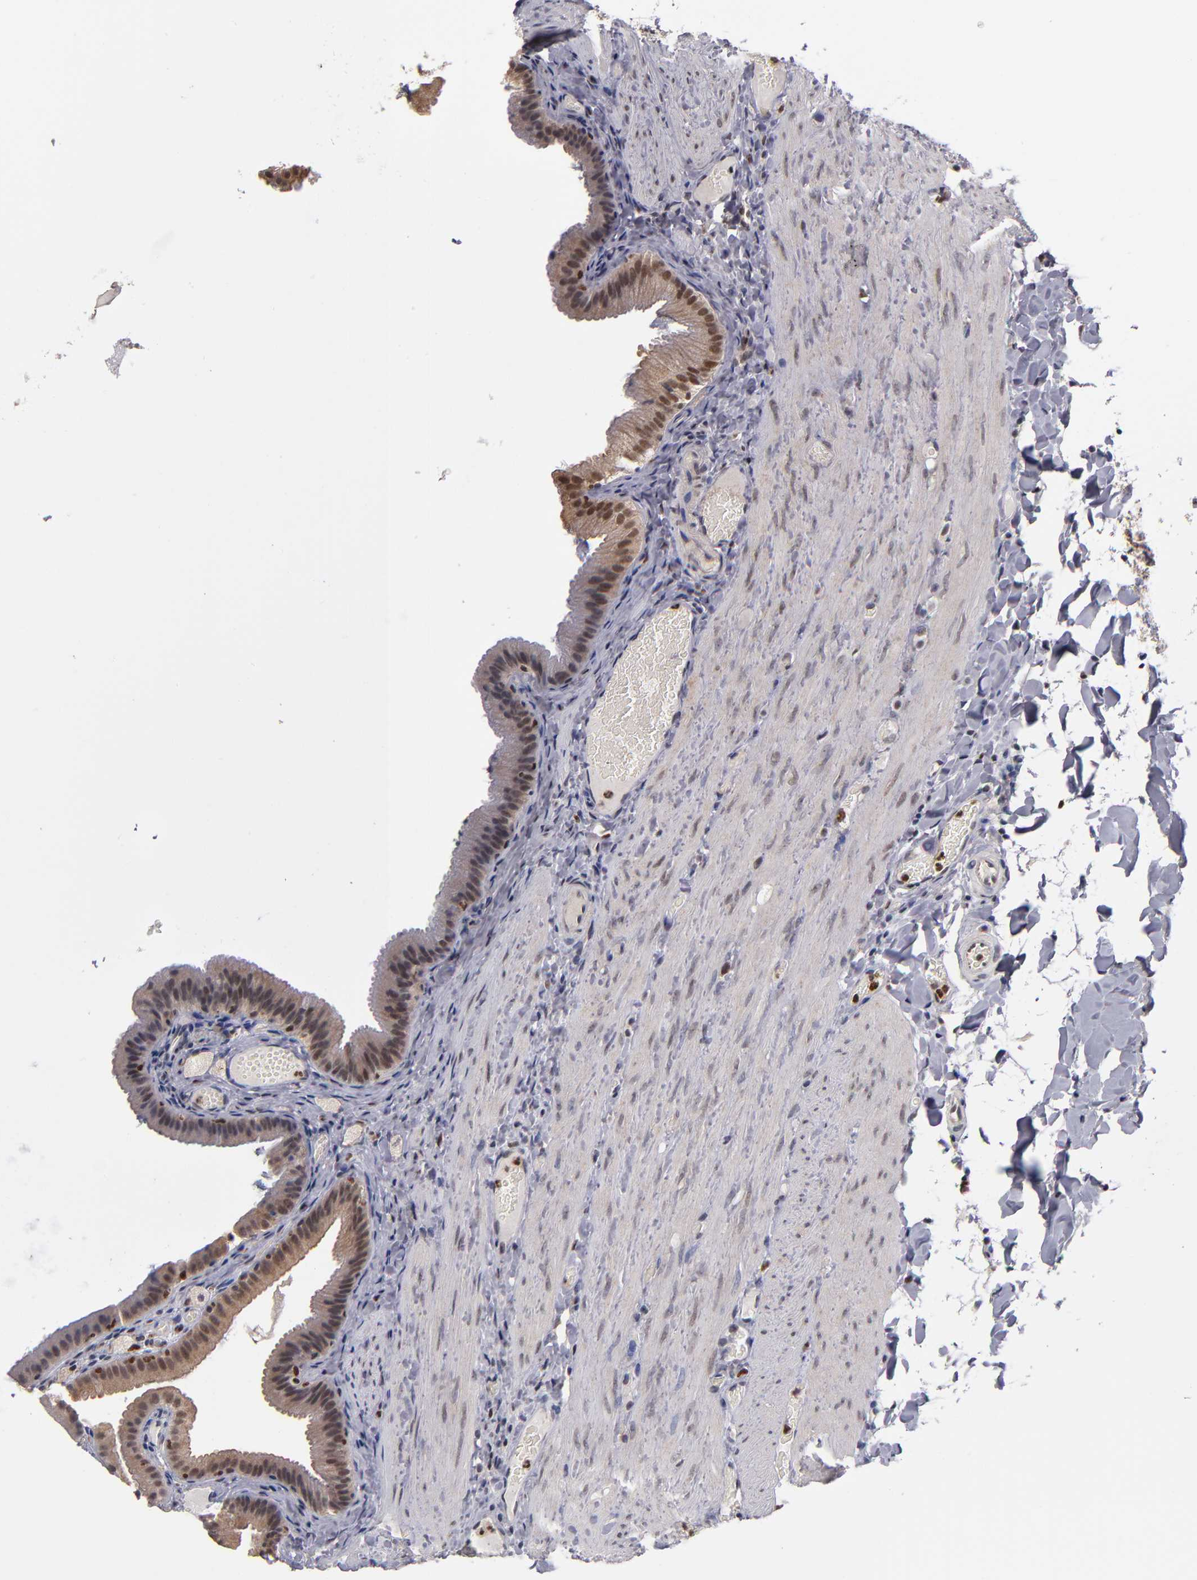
{"staining": {"intensity": "weak", "quantity": "25%-75%", "location": "nuclear"}, "tissue": "gallbladder", "cell_type": "Glandular cells", "image_type": "normal", "snomed": [{"axis": "morphology", "description": "Normal tissue, NOS"}, {"axis": "topography", "description": "Gallbladder"}], "caption": "Immunohistochemical staining of benign gallbladder displays 25%-75% levels of weak nuclear protein expression in about 25%-75% of glandular cells. The staining was performed using DAB (3,3'-diaminobenzidine) to visualize the protein expression in brown, while the nuclei were stained in blue with hematoxylin (Magnification: 20x).", "gene": "KDM6A", "patient": {"sex": "female", "age": 24}}